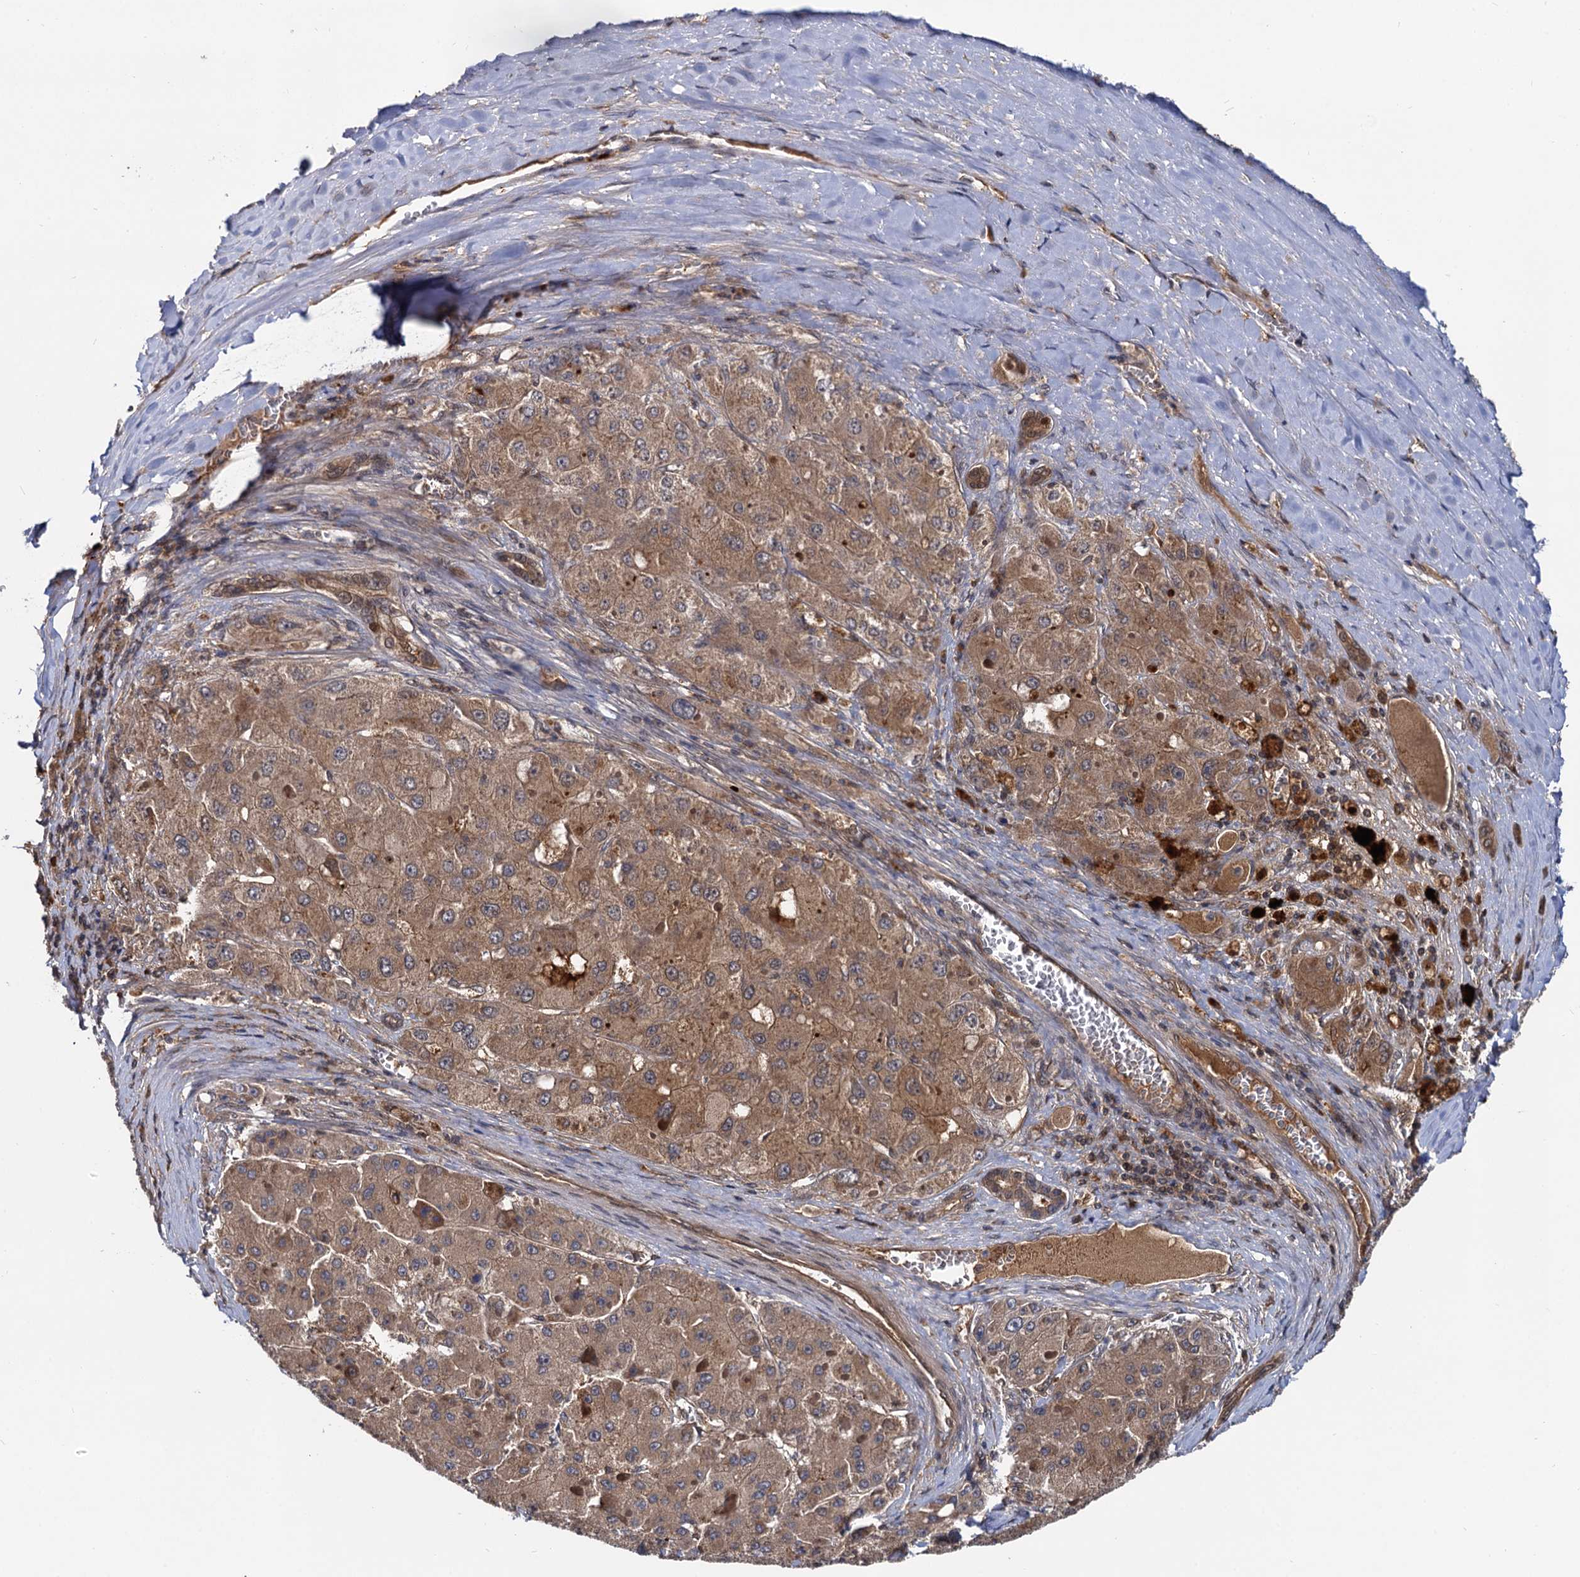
{"staining": {"intensity": "moderate", "quantity": ">75%", "location": "cytoplasmic/membranous"}, "tissue": "liver cancer", "cell_type": "Tumor cells", "image_type": "cancer", "snomed": [{"axis": "morphology", "description": "Carcinoma, Hepatocellular, NOS"}, {"axis": "topography", "description": "Liver"}], "caption": "Hepatocellular carcinoma (liver) stained for a protein reveals moderate cytoplasmic/membranous positivity in tumor cells.", "gene": "SELENOP", "patient": {"sex": "female", "age": 73}}